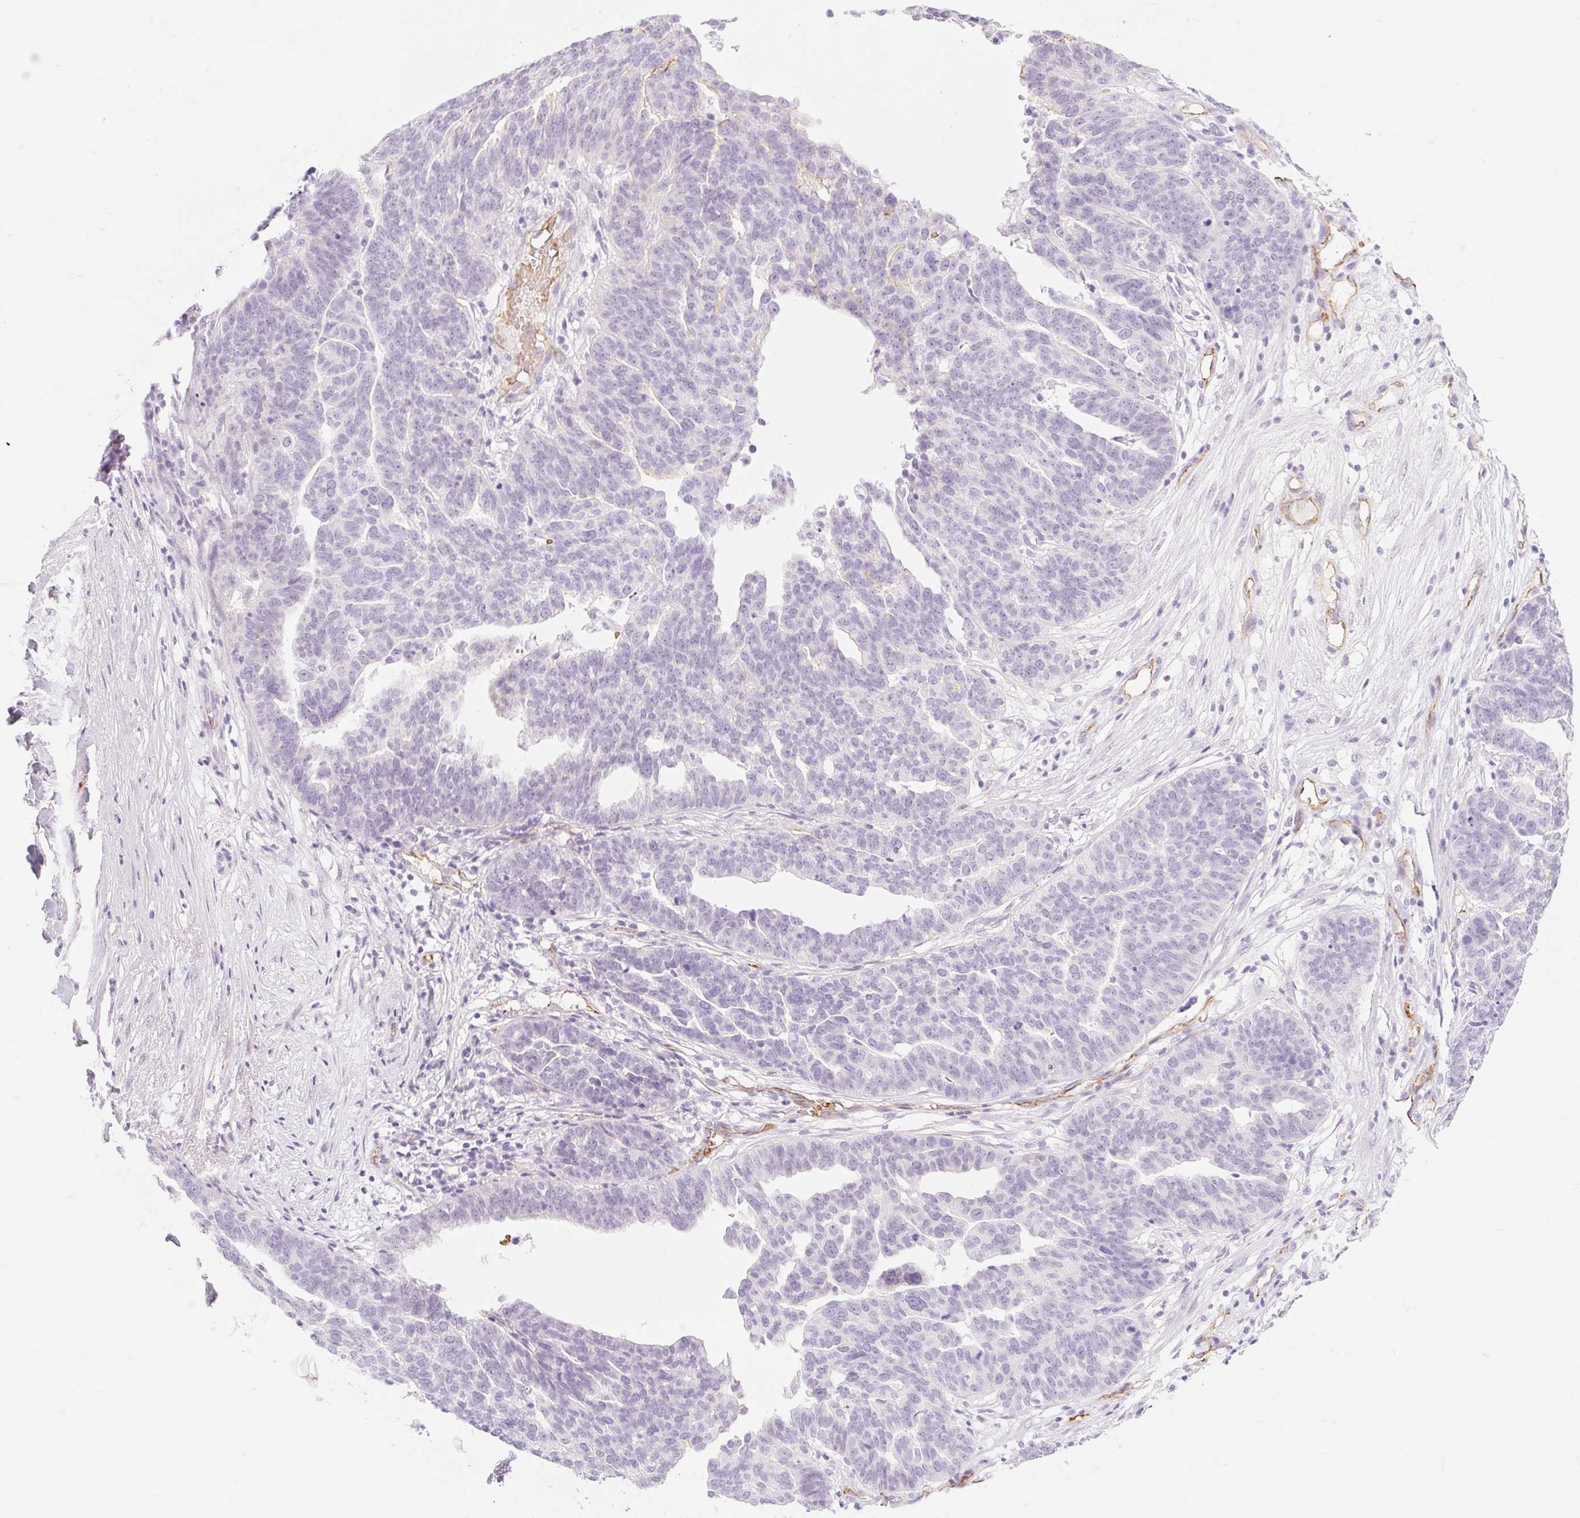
{"staining": {"intensity": "negative", "quantity": "none", "location": "none"}, "tissue": "ovarian cancer", "cell_type": "Tumor cells", "image_type": "cancer", "snomed": [{"axis": "morphology", "description": "Cystadenocarcinoma, serous, NOS"}, {"axis": "topography", "description": "Ovary"}], "caption": "DAB immunohistochemical staining of human serous cystadenocarcinoma (ovarian) shows no significant expression in tumor cells.", "gene": "TAF1L", "patient": {"sex": "female", "age": 59}}